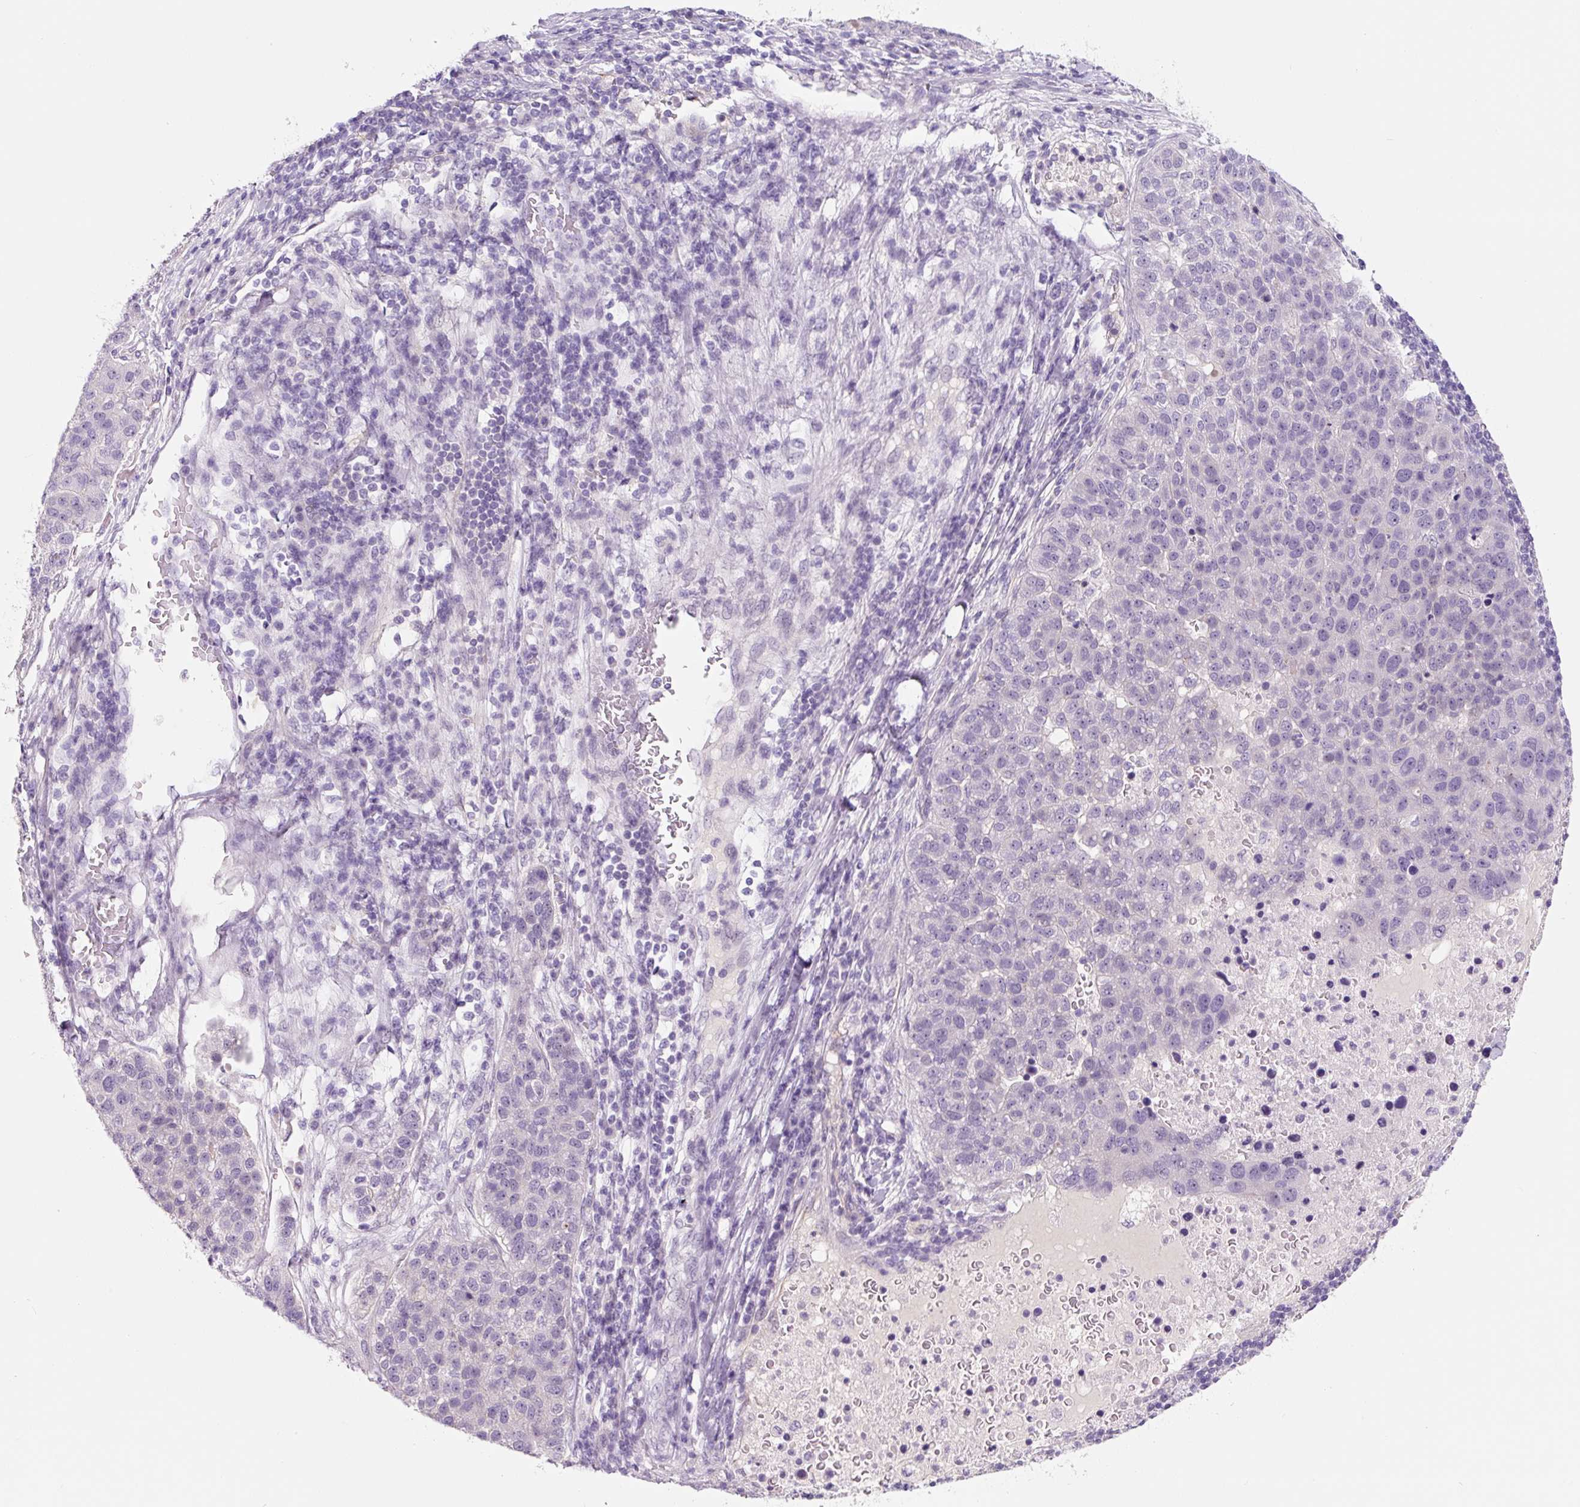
{"staining": {"intensity": "negative", "quantity": "none", "location": "none"}, "tissue": "pancreatic cancer", "cell_type": "Tumor cells", "image_type": "cancer", "snomed": [{"axis": "morphology", "description": "Adenocarcinoma, NOS"}, {"axis": "topography", "description": "Pancreas"}], "caption": "This is an IHC photomicrograph of human pancreatic cancer. There is no positivity in tumor cells.", "gene": "CCL25", "patient": {"sex": "female", "age": 61}}